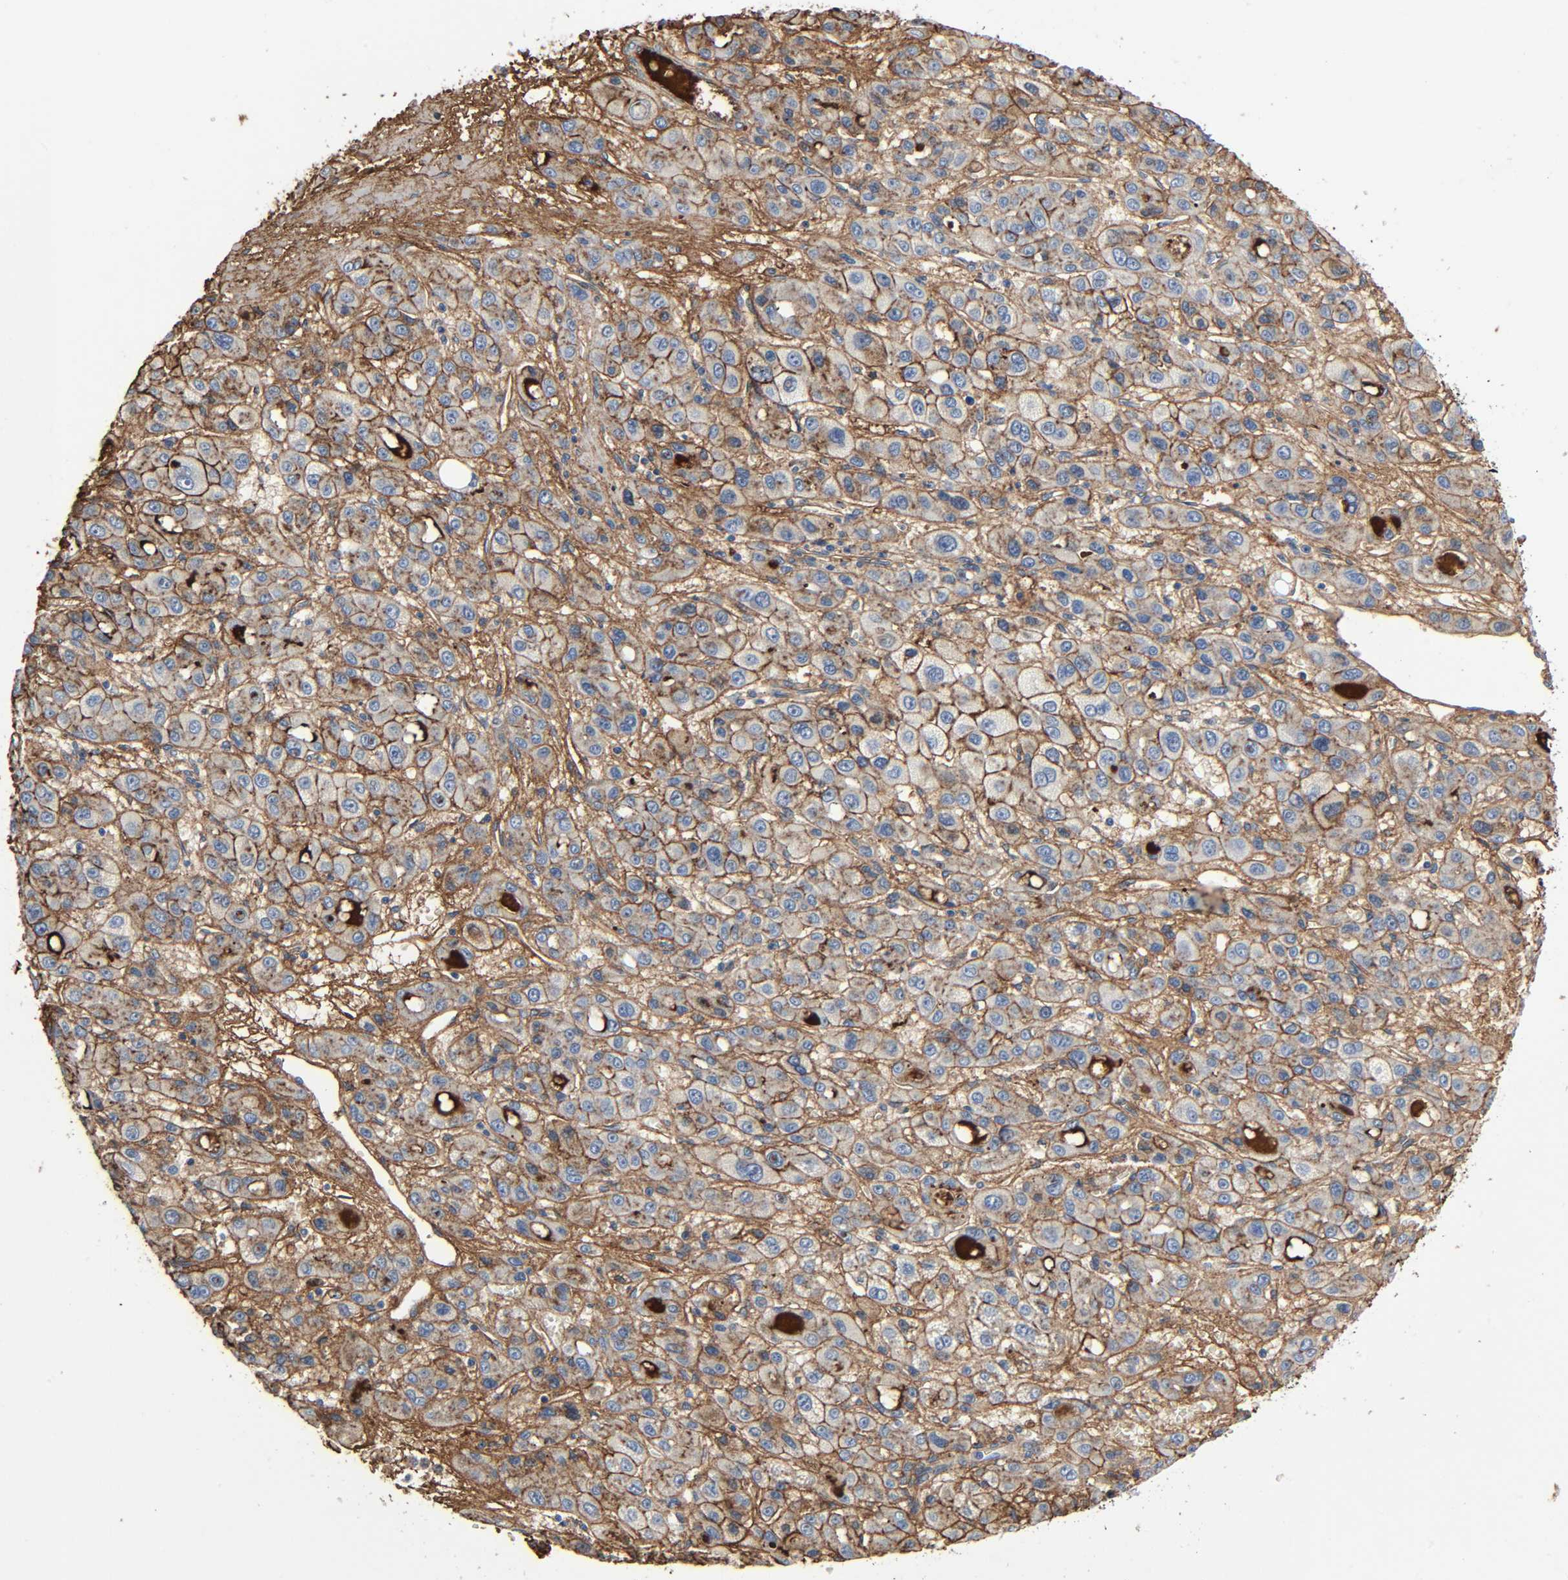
{"staining": {"intensity": "moderate", "quantity": ">75%", "location": "cytoplasmic/membranous"}, "tissue": "liver cancer", "cell_type": "Tumor cells", "image_type": "cancer", "snomed": [{"axis": "morphology", "description": "Carcinoma, Hepatocellular, NOS"}, {"axis": "topography", "description": "Liver"}], "caption": "Protein staining by immunohistochemistry exhibits moderate cytoplasmic/membranous expression in approximately >75% of tumor cells in hepatocellular carcinoma (liver).", "gene": "C3", "patient": {"sex": "male", "age": 55}}